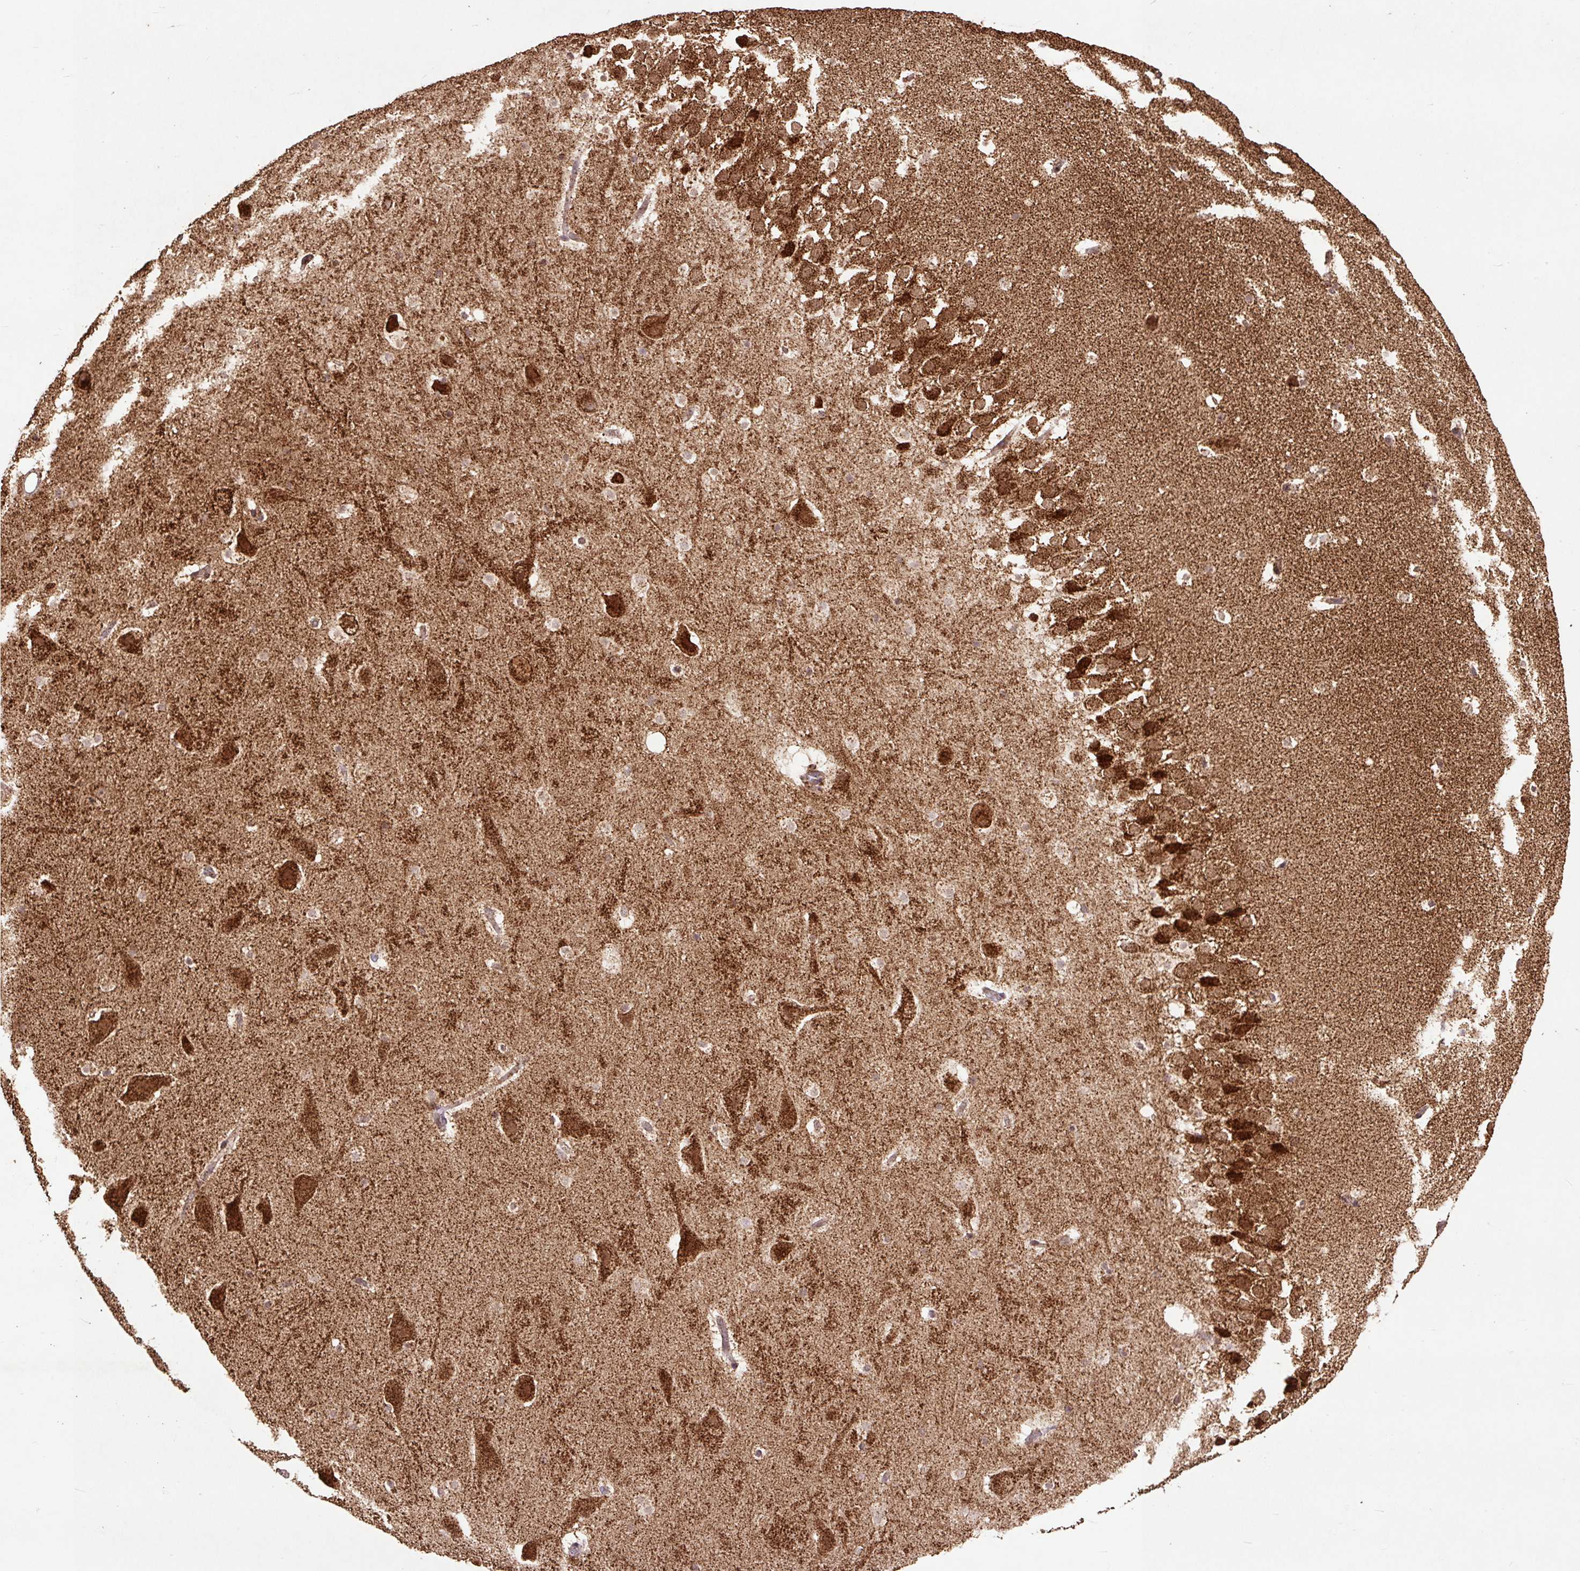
{"staining": {"intensity": "moderate", "quantity": "<25%", "location": "cytoplasmic/membranous"}, "tissue": "hippocampus", "cell_type": "Glial cells", "image_type": "normal", "snomed": [{"axis": "morphology", "description": "Normal tissue, NOS"}, {"axis": "topography", "description": "Hippocampus"}], "caption": "Immunohistochemical staining of normal hippocampus demonstrates low levels of moderate cytoplasmic/membranous expression in approximately <25% of glial cells.", "gene": "ATP5F1A", "patient": {"sex": "male", "age": 37}}